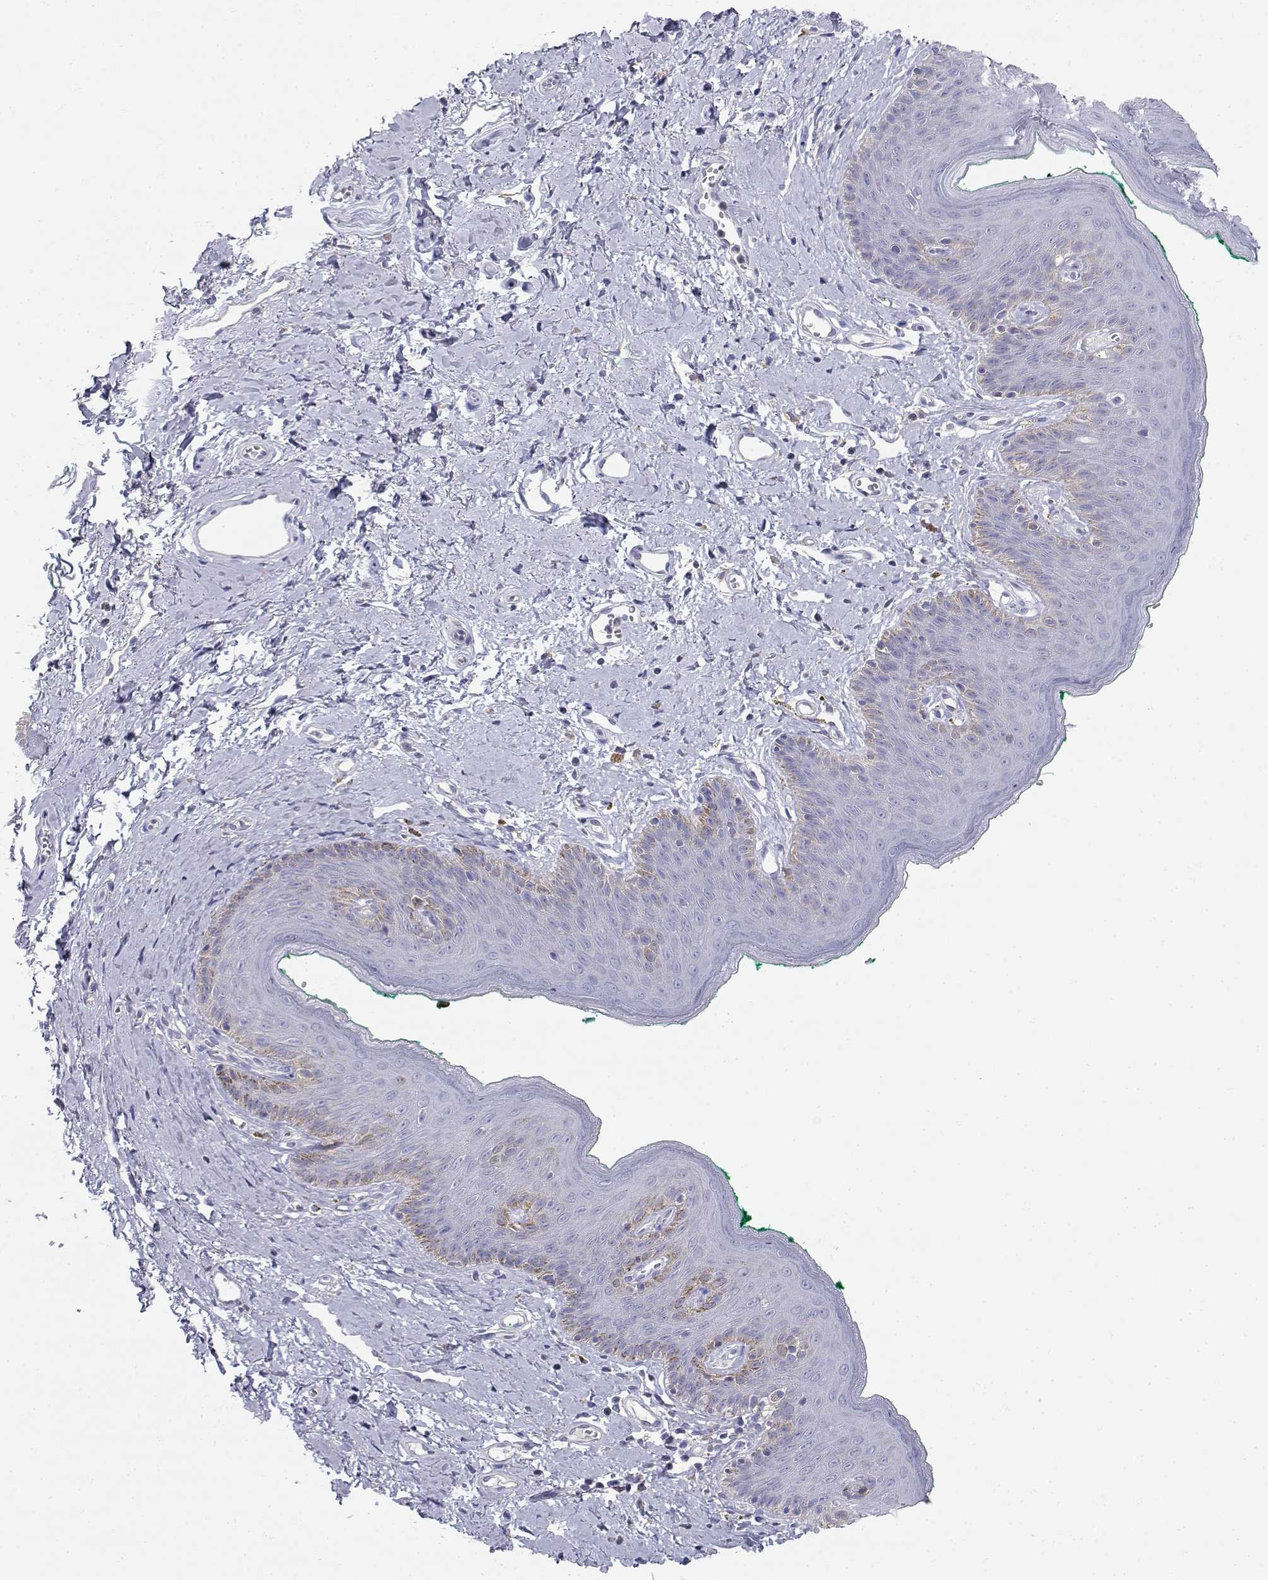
{"staining": {"intensity": "negative", "quantity": "none", "location": "none"}, "tissue": "skin", "cell_type": "Epidermal cells", "image_type": "normal", "snomed": [{"axis": "morphology", "description": "Normal tissue, NOS"}, {"axis": "topography", "description": "Vulva"}], "caption": "Protein analysis of normal skin reveals no significant expression in epidermal cells. (Brightfield microscopy of DAB (3,3'-diaminobenzidine) immunohistochemistry (IHC) at high magnification).", "gene": "ADA", "patient": {"sex": "female", "age": 66}}